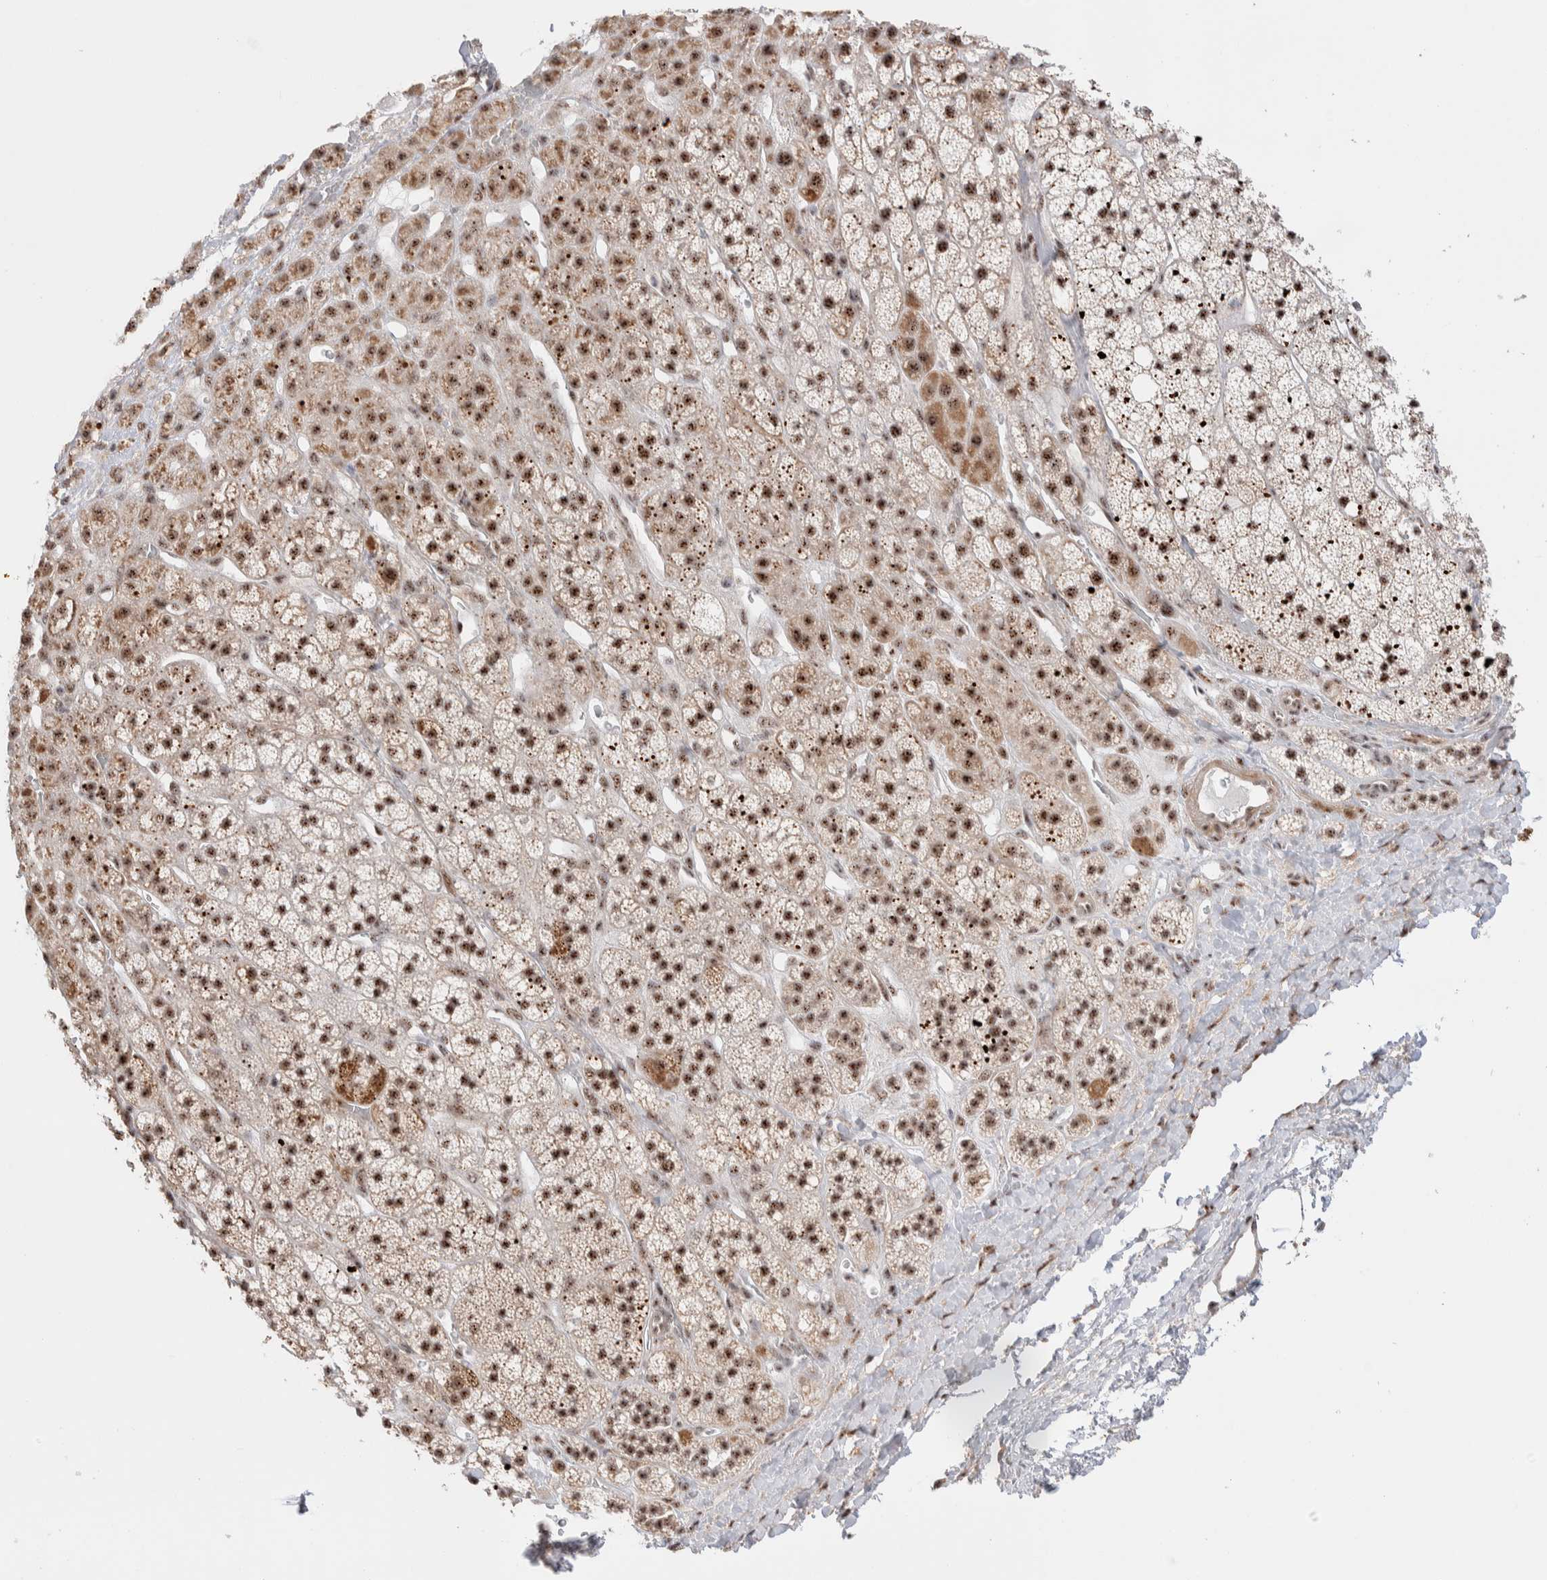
{"staining": {"intensity": "moderate", "quantity": ">75%", "location": "cytoplasmic/membranous,nuclear"}, "tissue": "adrenal gland", "cell_type": "Glandular cells", "image_type": "normal", "snomed": [{"axis": "morphology", "description": "Normal tissue, NOS"}, {"axis": "topography", "description": "Adrenal gland"}], "caption": "Moderate cytoplasmic/membranous,nuclear positivity is seen in about >75% of glandular cells in benign adrenal gland.", "gene": "ZNF695", "patient": {"sex": "male", "age": 56}}